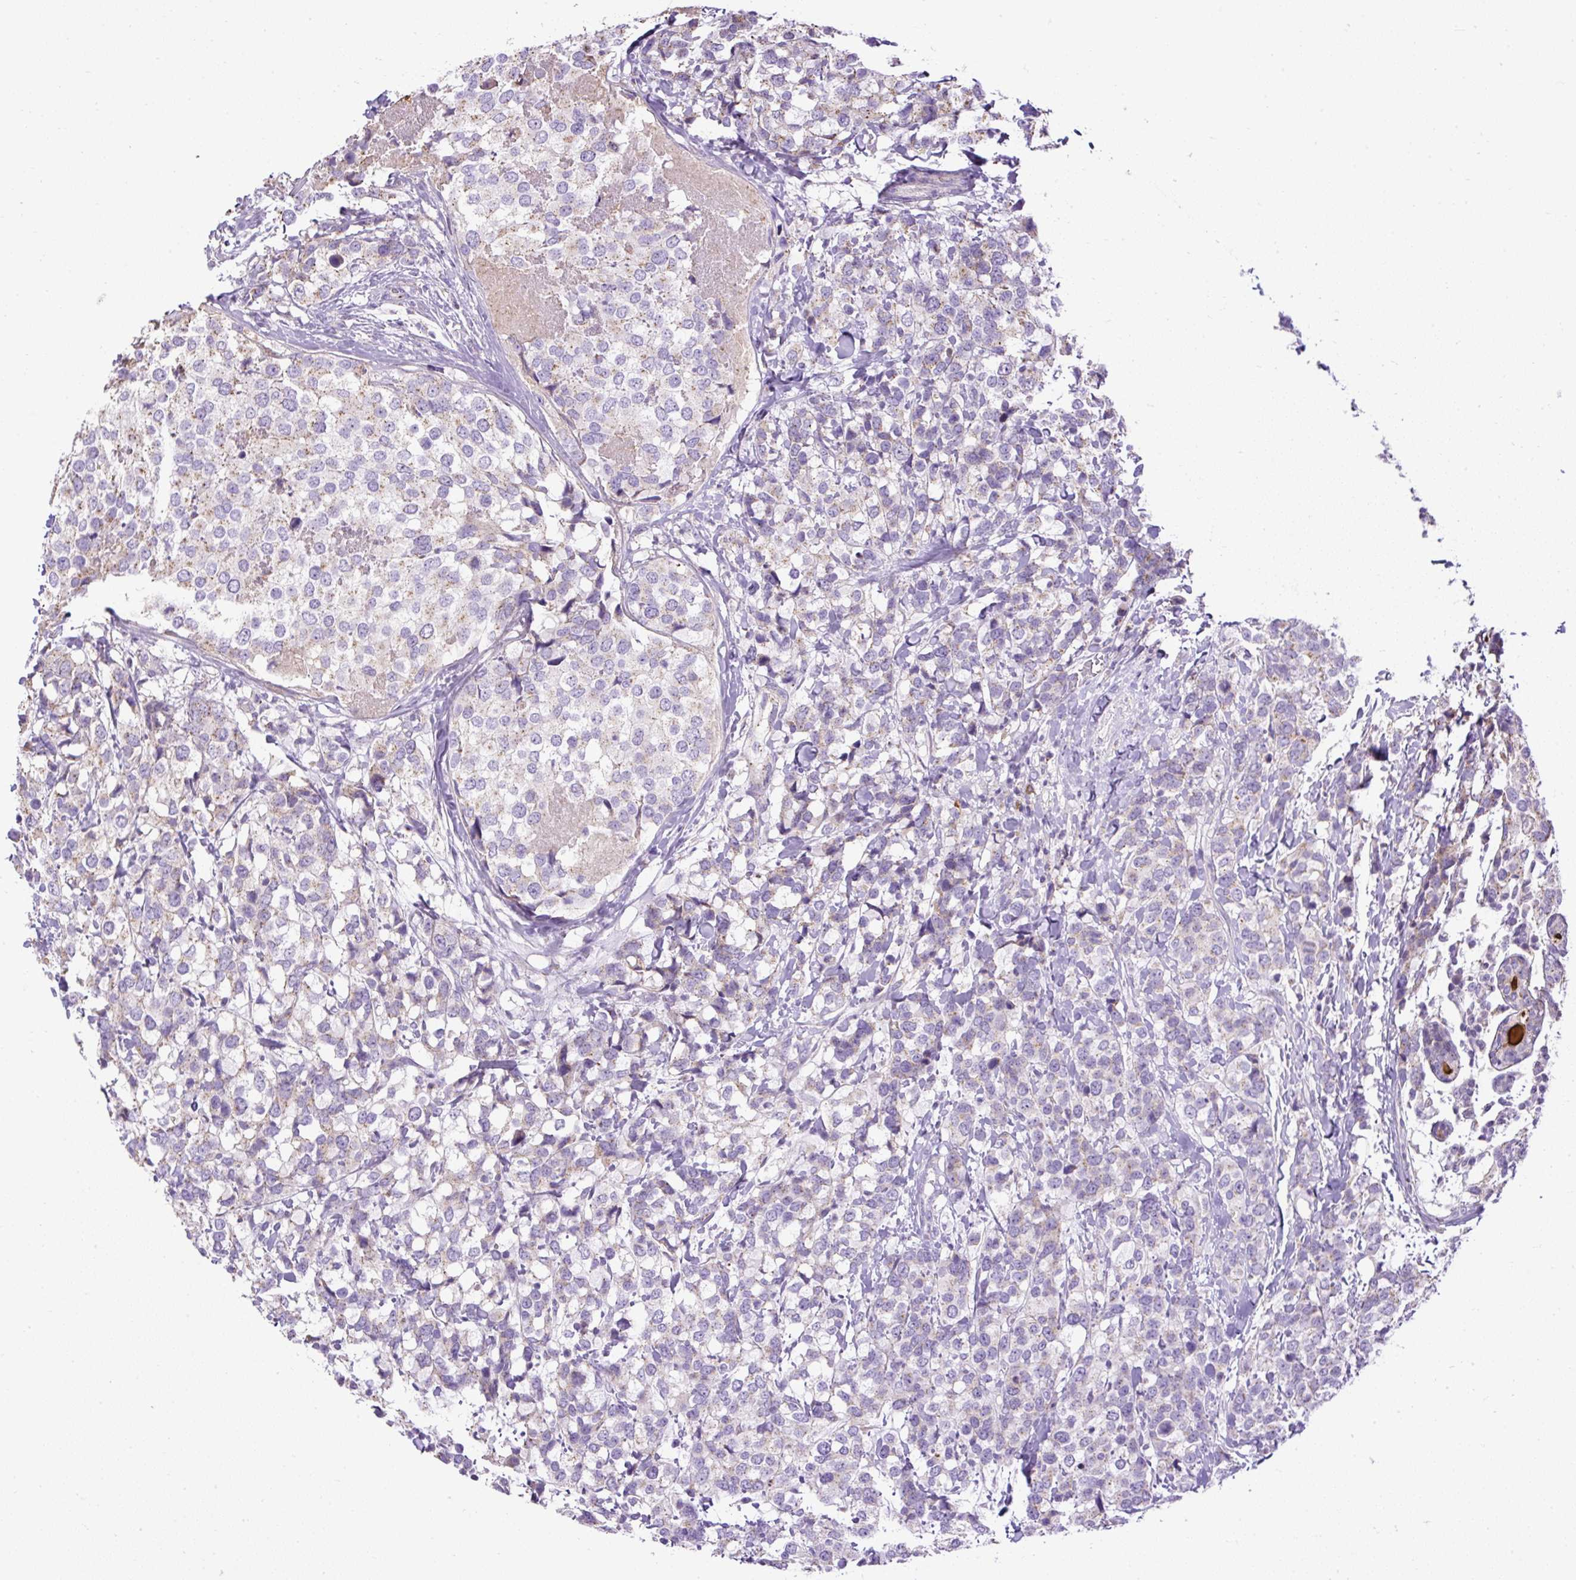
{"staining": {"intensity": "negative", "quantity": "none", "location": "none"}, "tissue": "breast cancer", "cell_type": "Tumor cells", "image_type": "cancer", "snomed": [{"axis": "morphology", "description": "Lobular carcinoma"}, {"axis": "topography", "description": "Breast"}], "caption": "Immunohistochemical staining of lobular carcinoma (breast) displays no significant expression in tumor cells.", "gene": "CFAP47", "patient": {"sex": "female", "age": 59}}